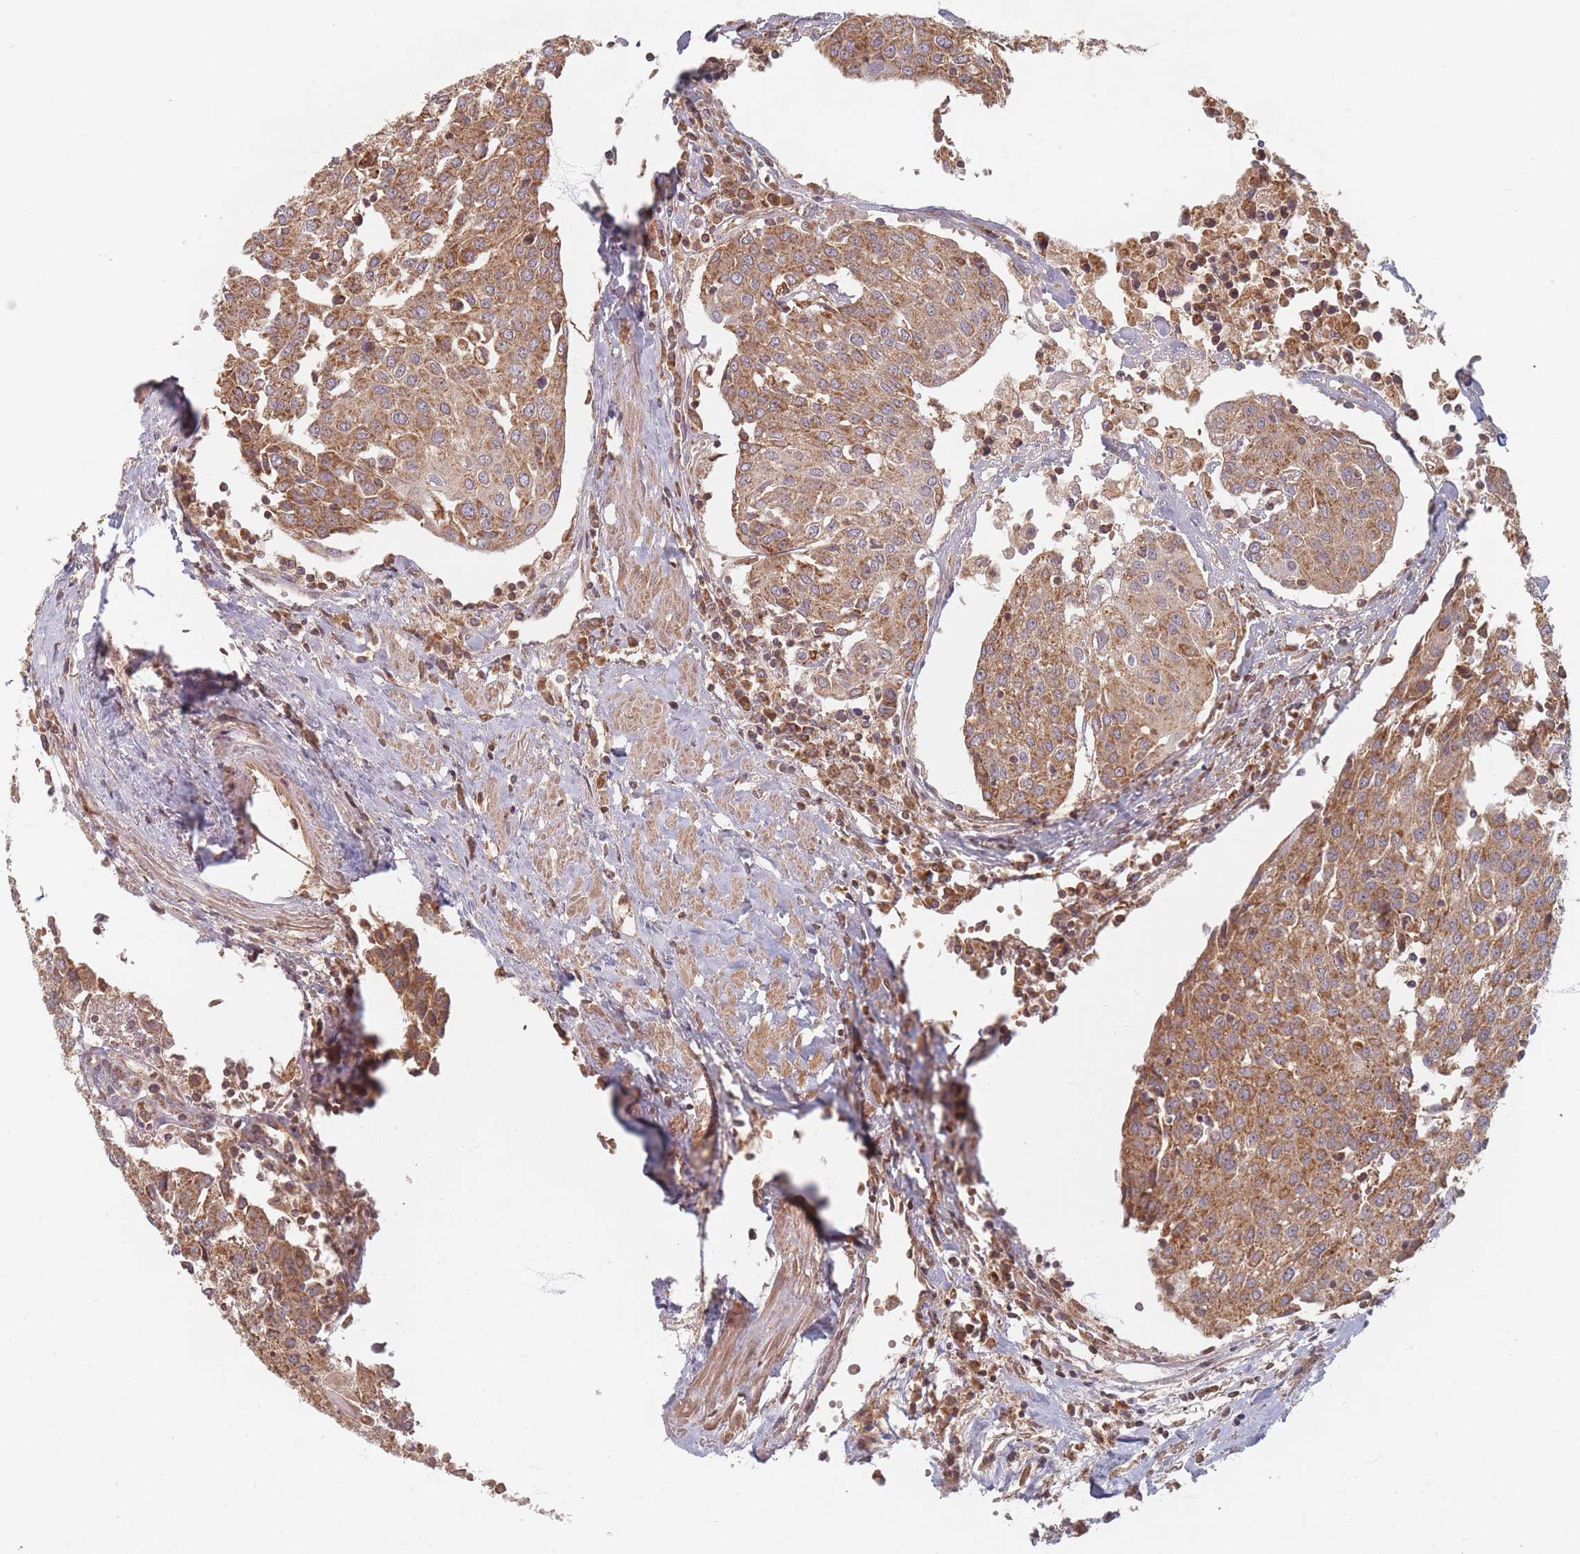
{"staining": {"intensity": "moderate", "quantity": ">75%", "location": "cytoplasmic/membranous"}, "tissue": "urothelial cancer", "cell_type": "Tumor cells", "image_type": "cancer", "snomed": [{"axis": "morphology", "description": "Urothelial carcinoma, High grade"}, {"axis": "topography", "description": "Urinary bladder"}], "caption": "Immunohistochemistry image of urothelial cancer stained for a protein (brown), which reveals medium levels of moderate cytoplasmic/membranous expression in approximately >75% of tumor cells.", "gene": "OR2M4", "patient": {"sex": "female", "age": 85}}